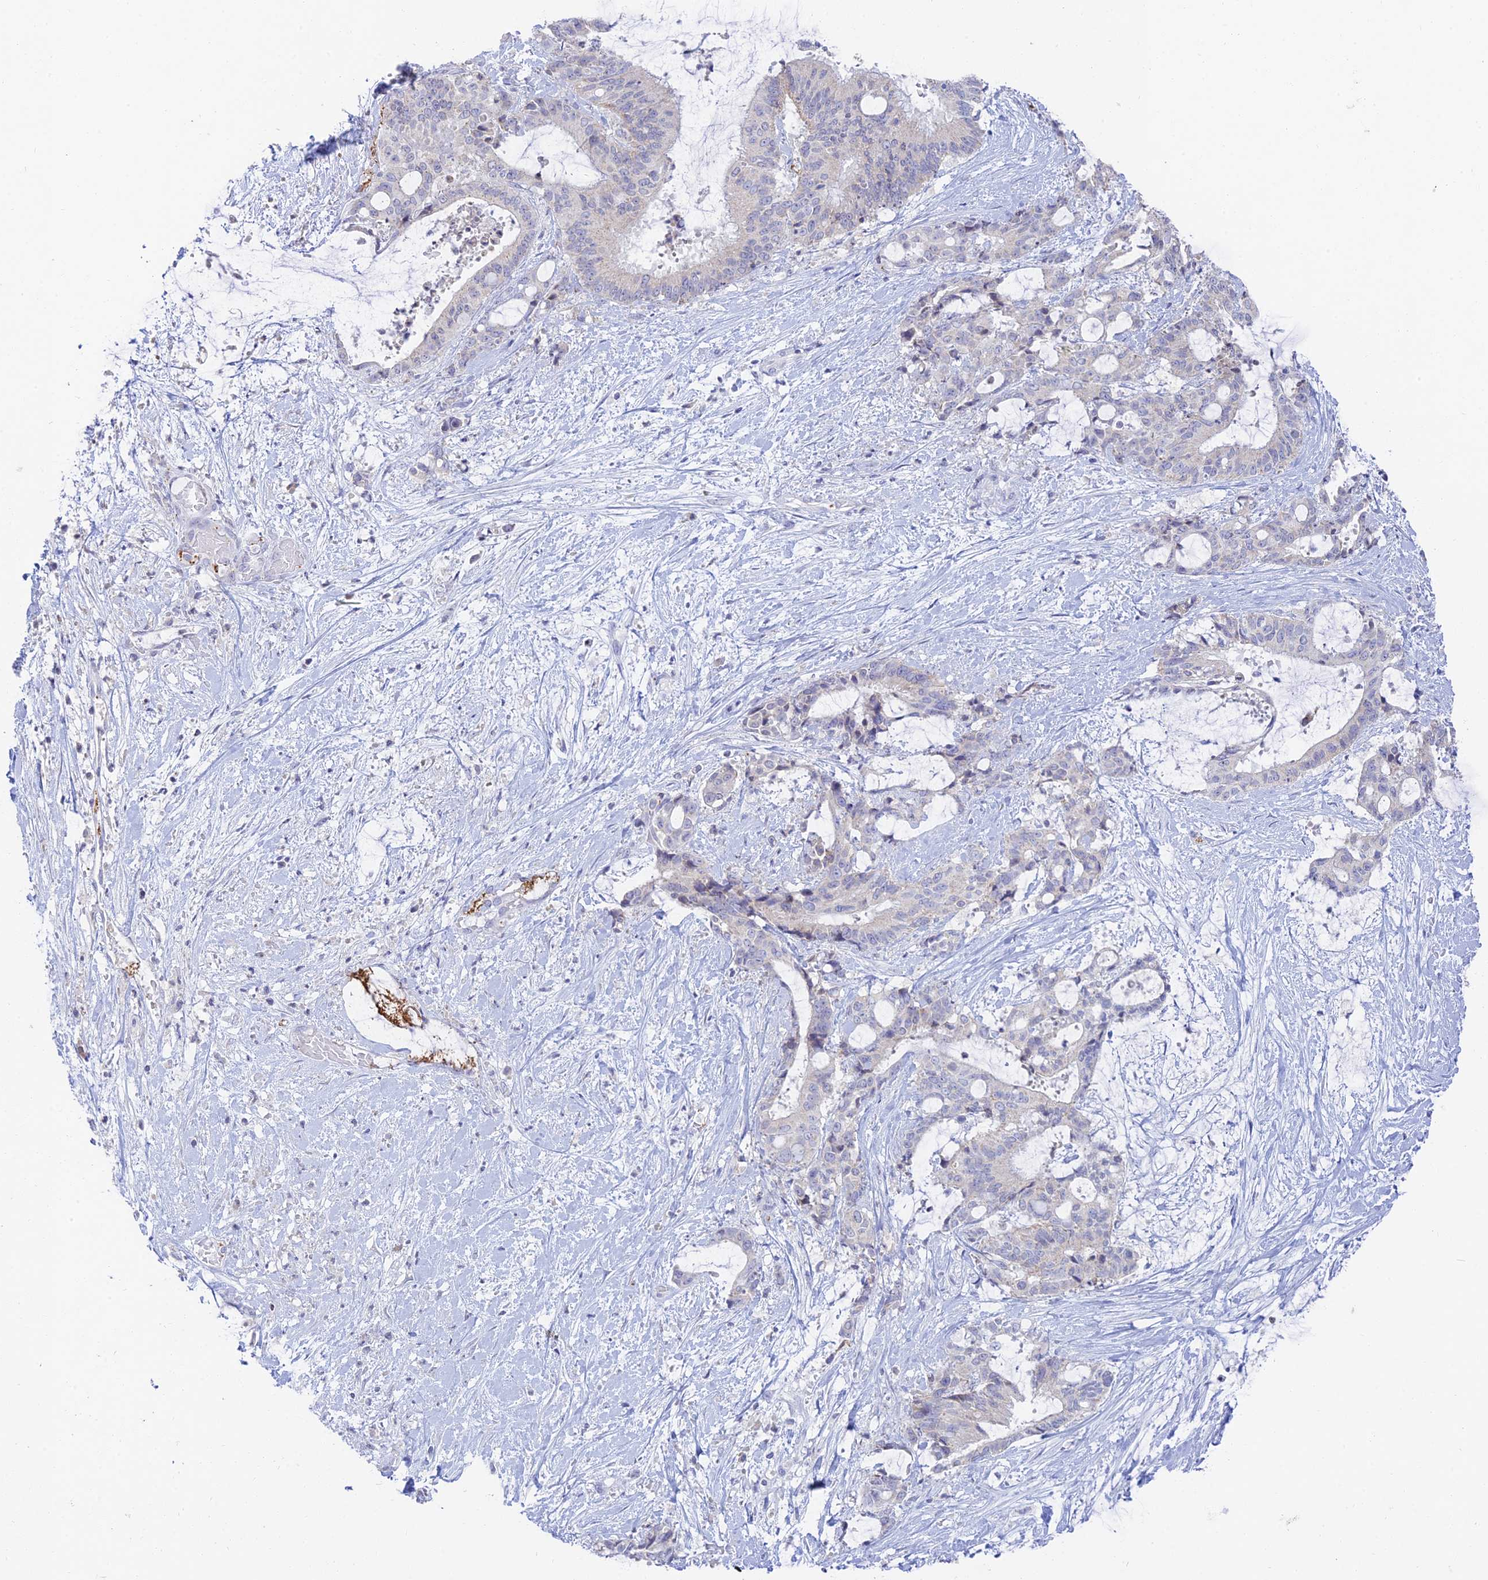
{"staining": {"intensity": "negative", "quantity": "none", "location": "none"}, "tissue": "liver cancer", "cell_type": "Tumor cells", "image_type": "cancer", "snomed": [{"axis": "morphology", "description": "Normal tissue, NOS"}, {"axis": "morphology", "description": "Cholangiocarcinoma"}, {"axis": "topography", "description": "Liver"}, {"axis": "topography", "description": "Peripheral nerve tissue"}], "caption": "Tumor cells show no significant protein expression in liver cancer. (DAB immunohistochemistry (IHC) with hematoxylin counter stain).", "gene": "TMEM40", "patient": {"sex": "female", "age": 73}}